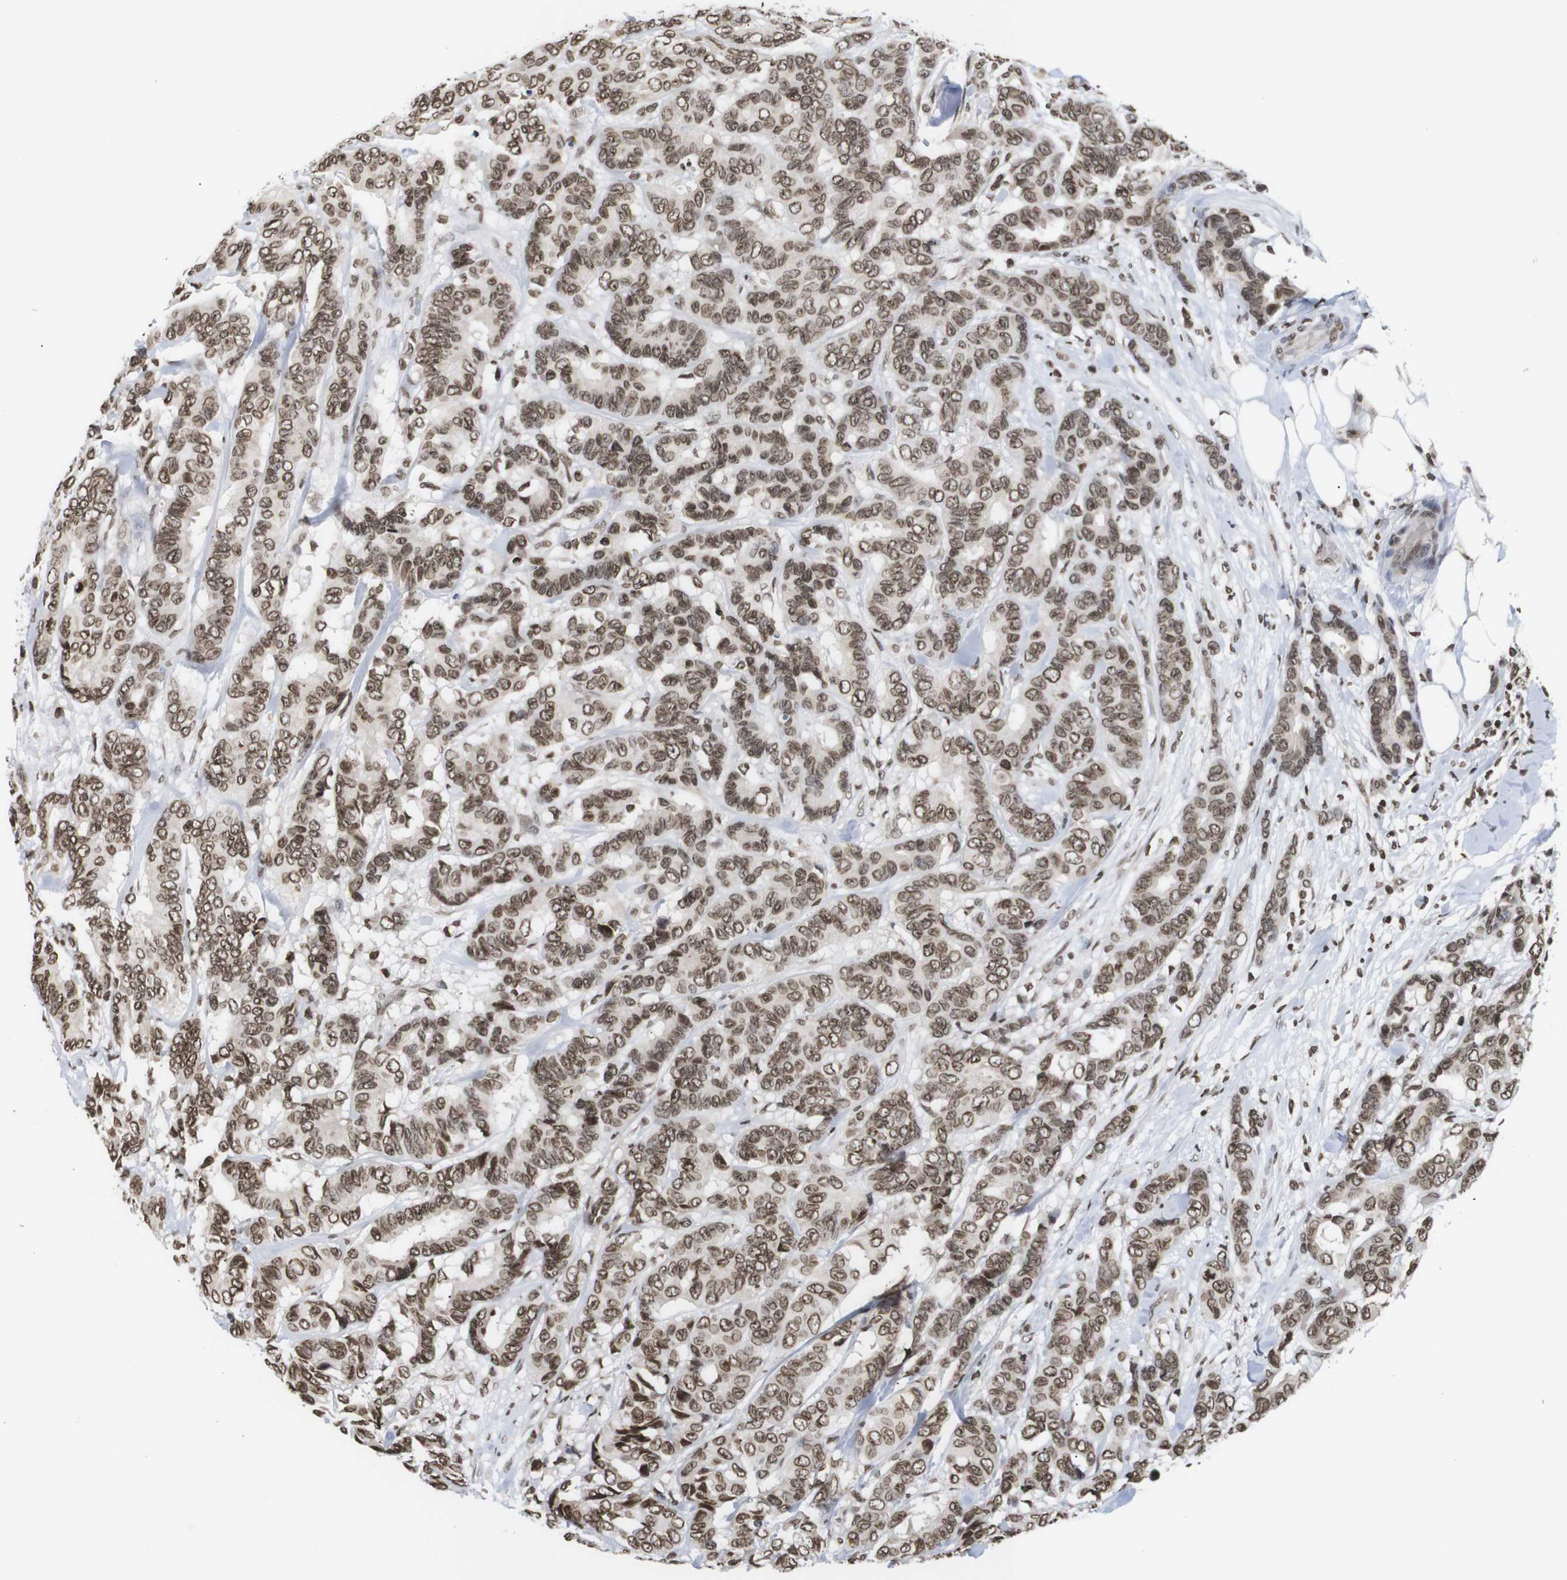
{"staining": {"intensity": "moderate", "quantity": ">75%", "location": "nuclear"}, "tissue": "breast cancer", "cell_type": "Tumor cells", "image_type": "cancer", "snomed": [{"axis": "morphology", "description": "Duct carcinoma"}, {"axis": "topography", "description": "Breast"}], "caption": "This is a micrograph of IHC staining of breast infiltrating ductal carcinoma, which shows moderate positivity in the nuclear of tumor cells.", "gene": "ETV5", "patient": {"sex": "female", "age": 87}}